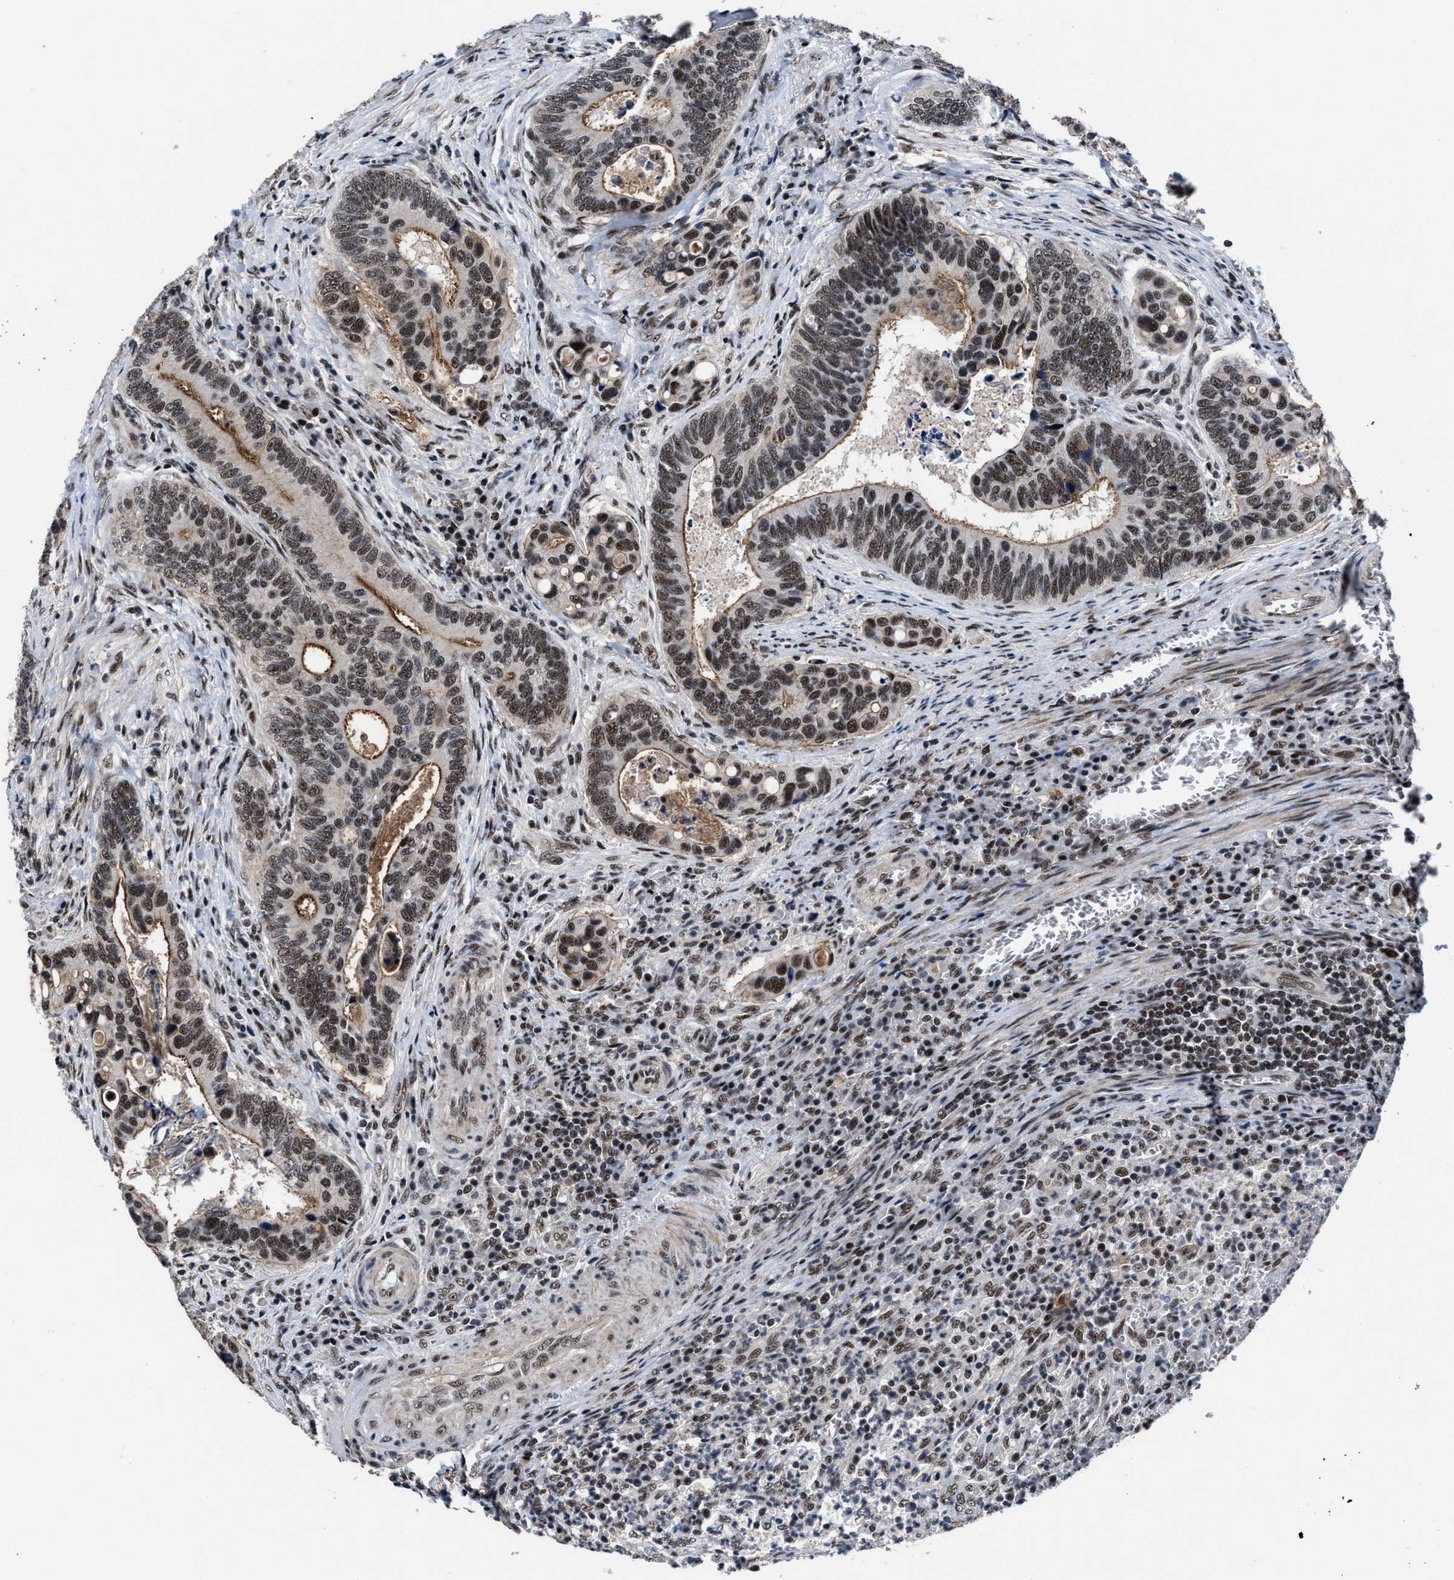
{"staining": {"intensity": "moderate", "quantity": ">75%", "location": "cytoplasmic/membranous,nuclear"}, "tissue": "colorectal cancer", "cell_type": "Tumor cells", "image_type": "cancer", "snomed": [{"axis": "morphology", "description": "Inflammation, NOS"}, {"axis": "morphology", "description": "Adenocarcinoma, NOS"}, {"axis": "topography", "description": "Colon"}], "caption": "Immunohistochemistry (DAB) staining of colorectal adenocarcinoma shows moderate cytoplasmic/membranous and nuclear protein positivity in about >75% of tumor cells.", "gene": "ZNF233", "patient": {"sex": "male", "age": 72}}